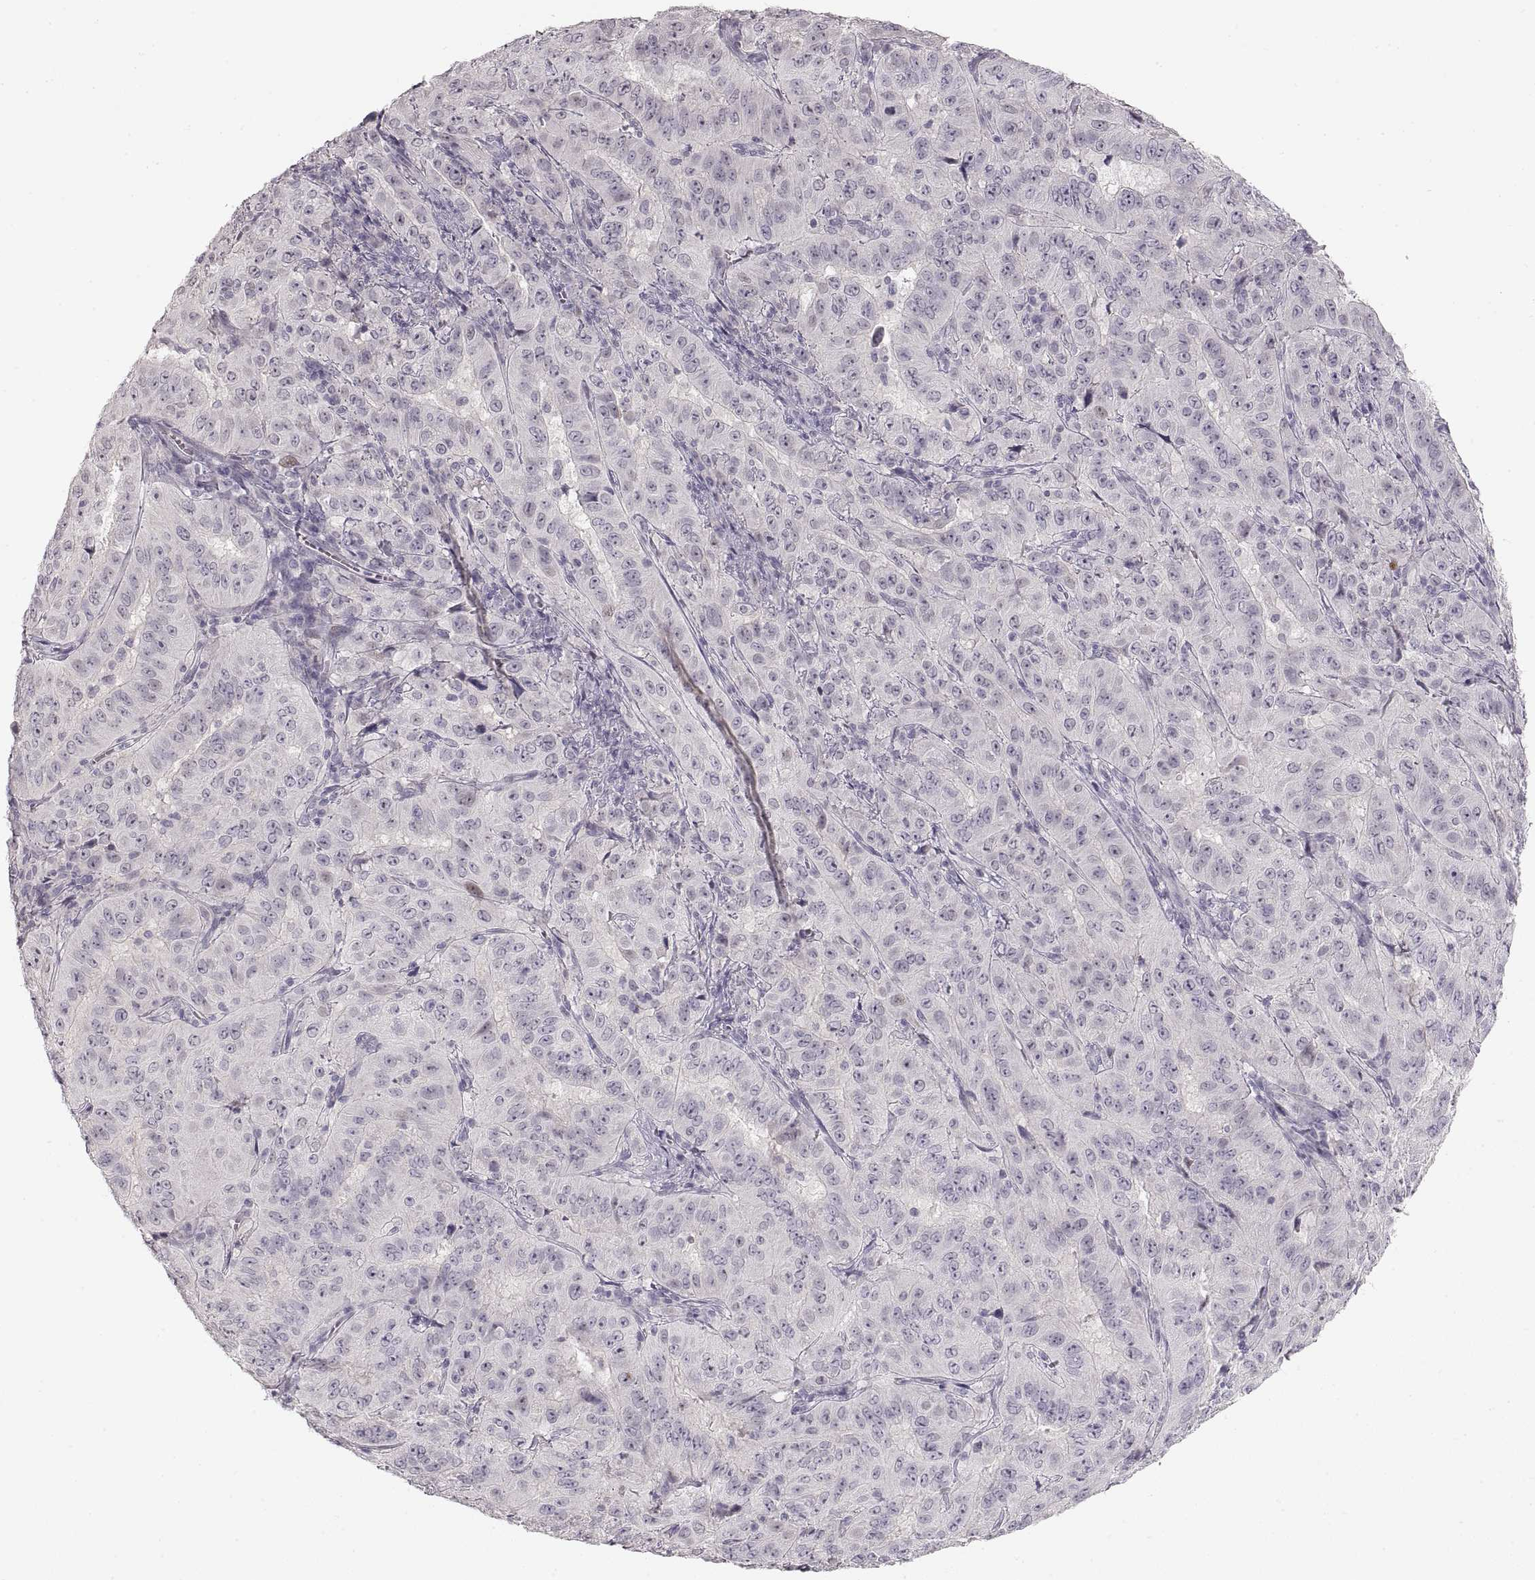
{"staining": {"intensity": "negative", "quantity": "none", "location": "none"}, "tissue": "pancreatic cancer", "cell_type": "Tumor cells", "image_type": "cancer", "snomed": [{"axis": "morphology", "description": "Adenocarcinoma, NOS"}, {"axis": "topography", "description": "Pancreas"}], "caption": "This histopathology image is of pancreatic adenocarcinoma stained with immunohistochemistry to label a protein in brown with the nuclei are counter-stained blue. There is no expression in tumor cells.", "gene": "PCSK2", "patient": {"sex": "male", "age": 63}}